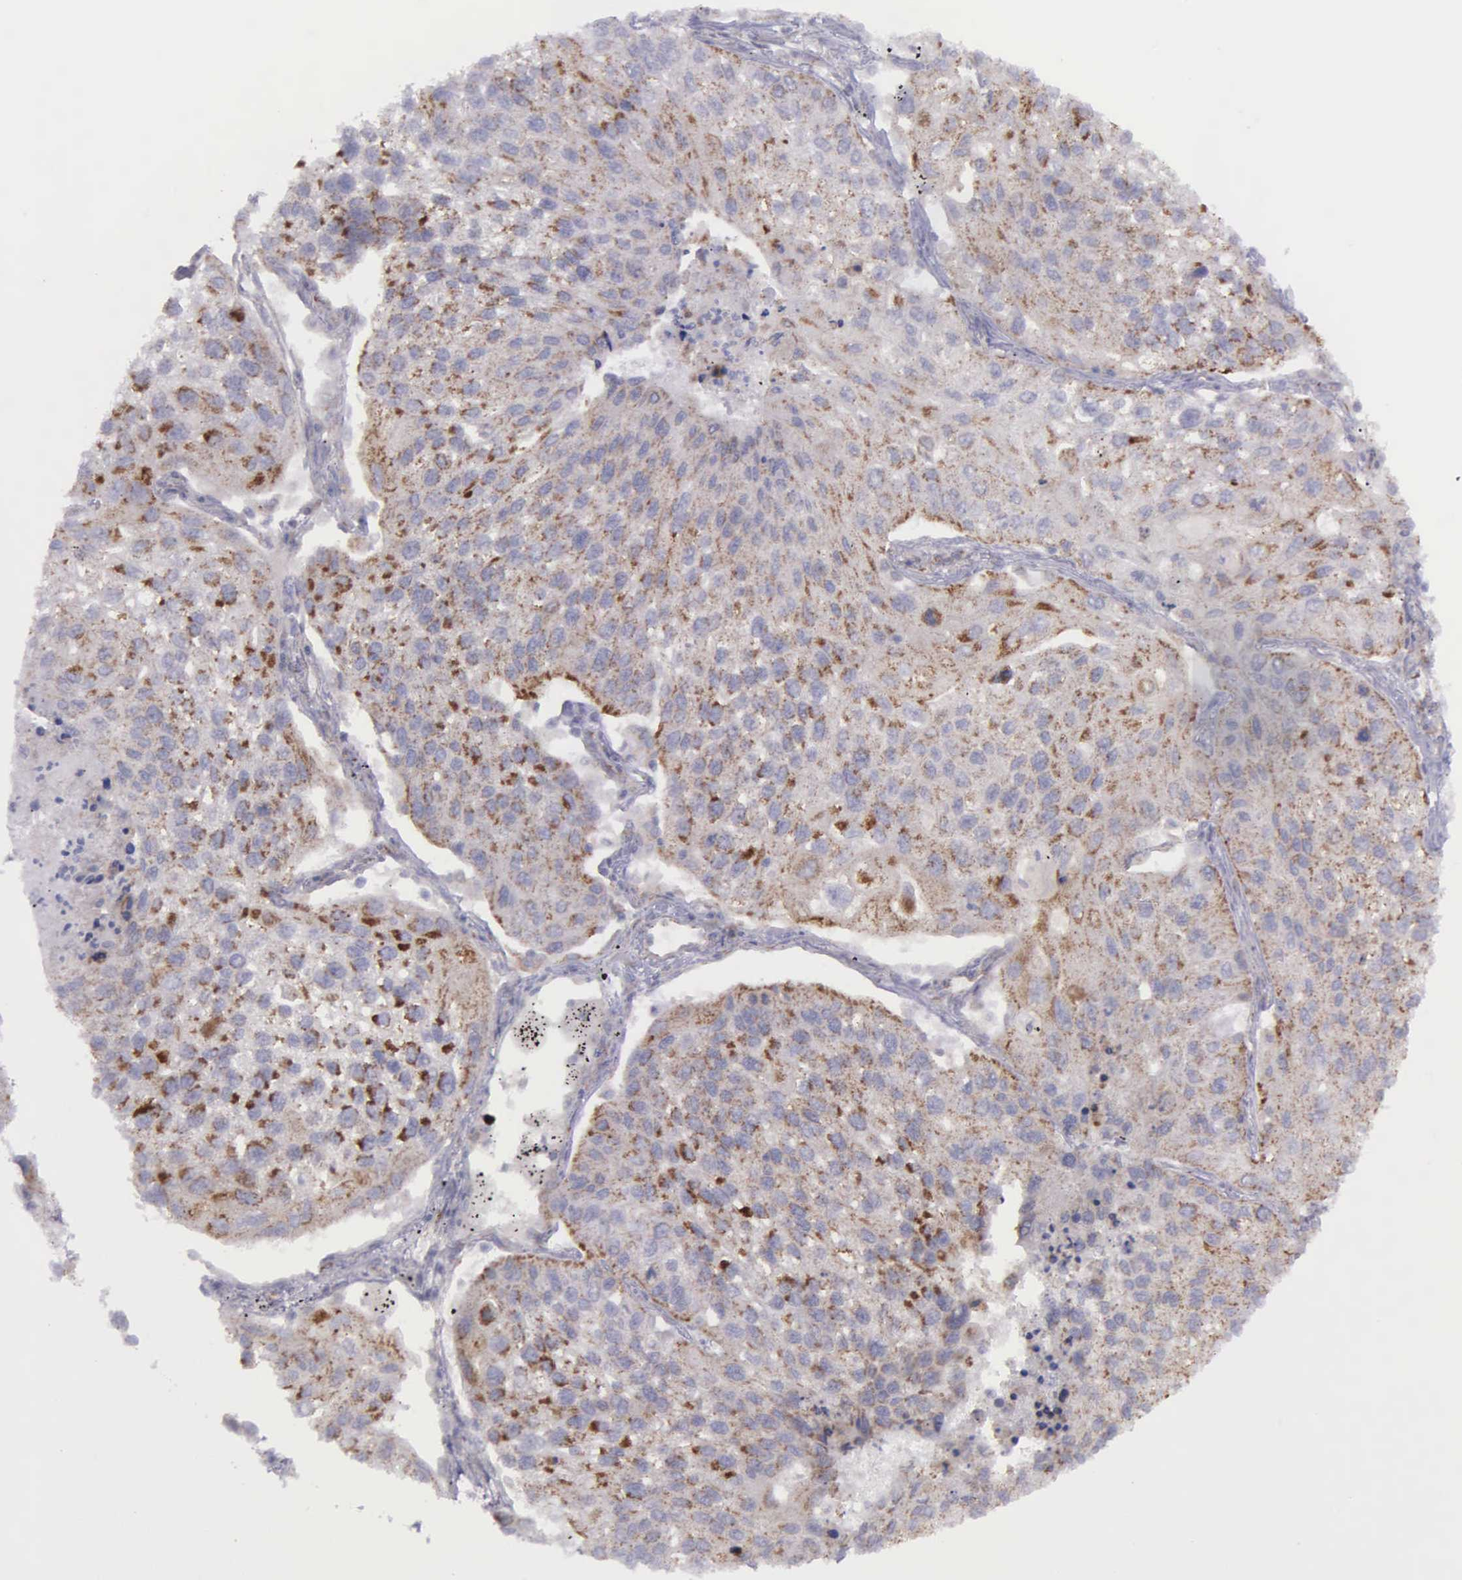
{"staining": {"intensity": "weak", "quantity": "<25%", "location": "cytoplasmic/membranous"}, "tissue": "lung cancer", "cell_type": "Tumor cells", "image_type": "cancer", "snomed": [{"axis": "morphology", "description": "Squamous cell carcinoma, NOS"}, {"axis": "topography", "description": "Lung"}], "caption": "DAB (3,3'-diaminobenzidine) immunohistochemical staining of human squamous cell carcinoma (lung) shows no significant positivity in tumor cells.", "gene": "SYNJ2BP", "patient": {"sex": "male", "age": 75}}